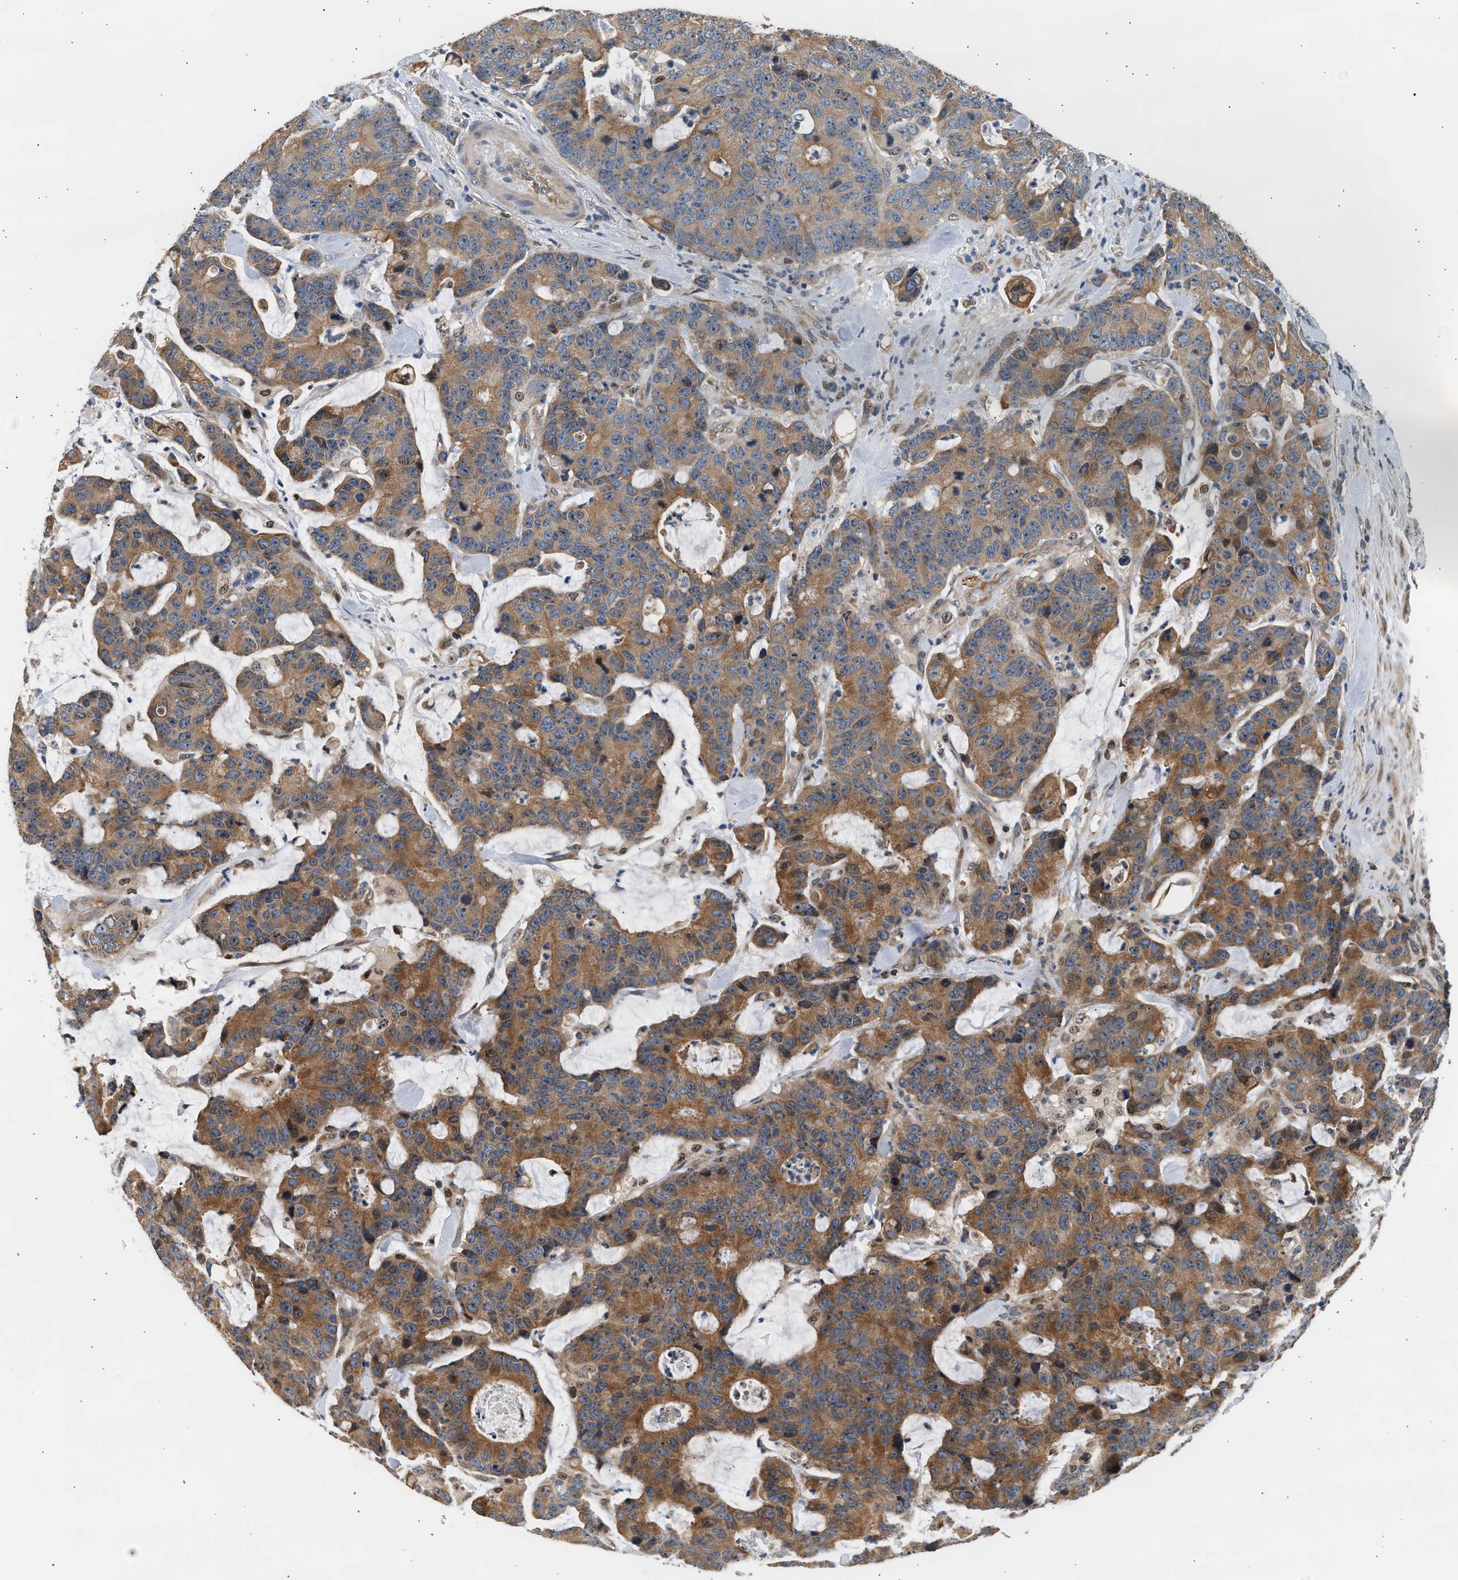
{"staining": {"intensity": "moderate", "quantity": ">75%", "location": "cytoplasmic/membranous"}, "tissue": "colorectal cancer", "cell_type": "Tumor cells", "image_type": "cancer", "snomed": [{"axis": "morphology", "description": "Adenocarcinoma, NOS"}, {"axis": "topography", "description": "Colon"}], "caption": "Moderate cytoplasmic/membranous protein staining is seen in about >75% of tumor cells in colorectal cancer (adenocarcinoma).", "gene": "WDR31", "patient": {"sex": "female", "age": 86}}